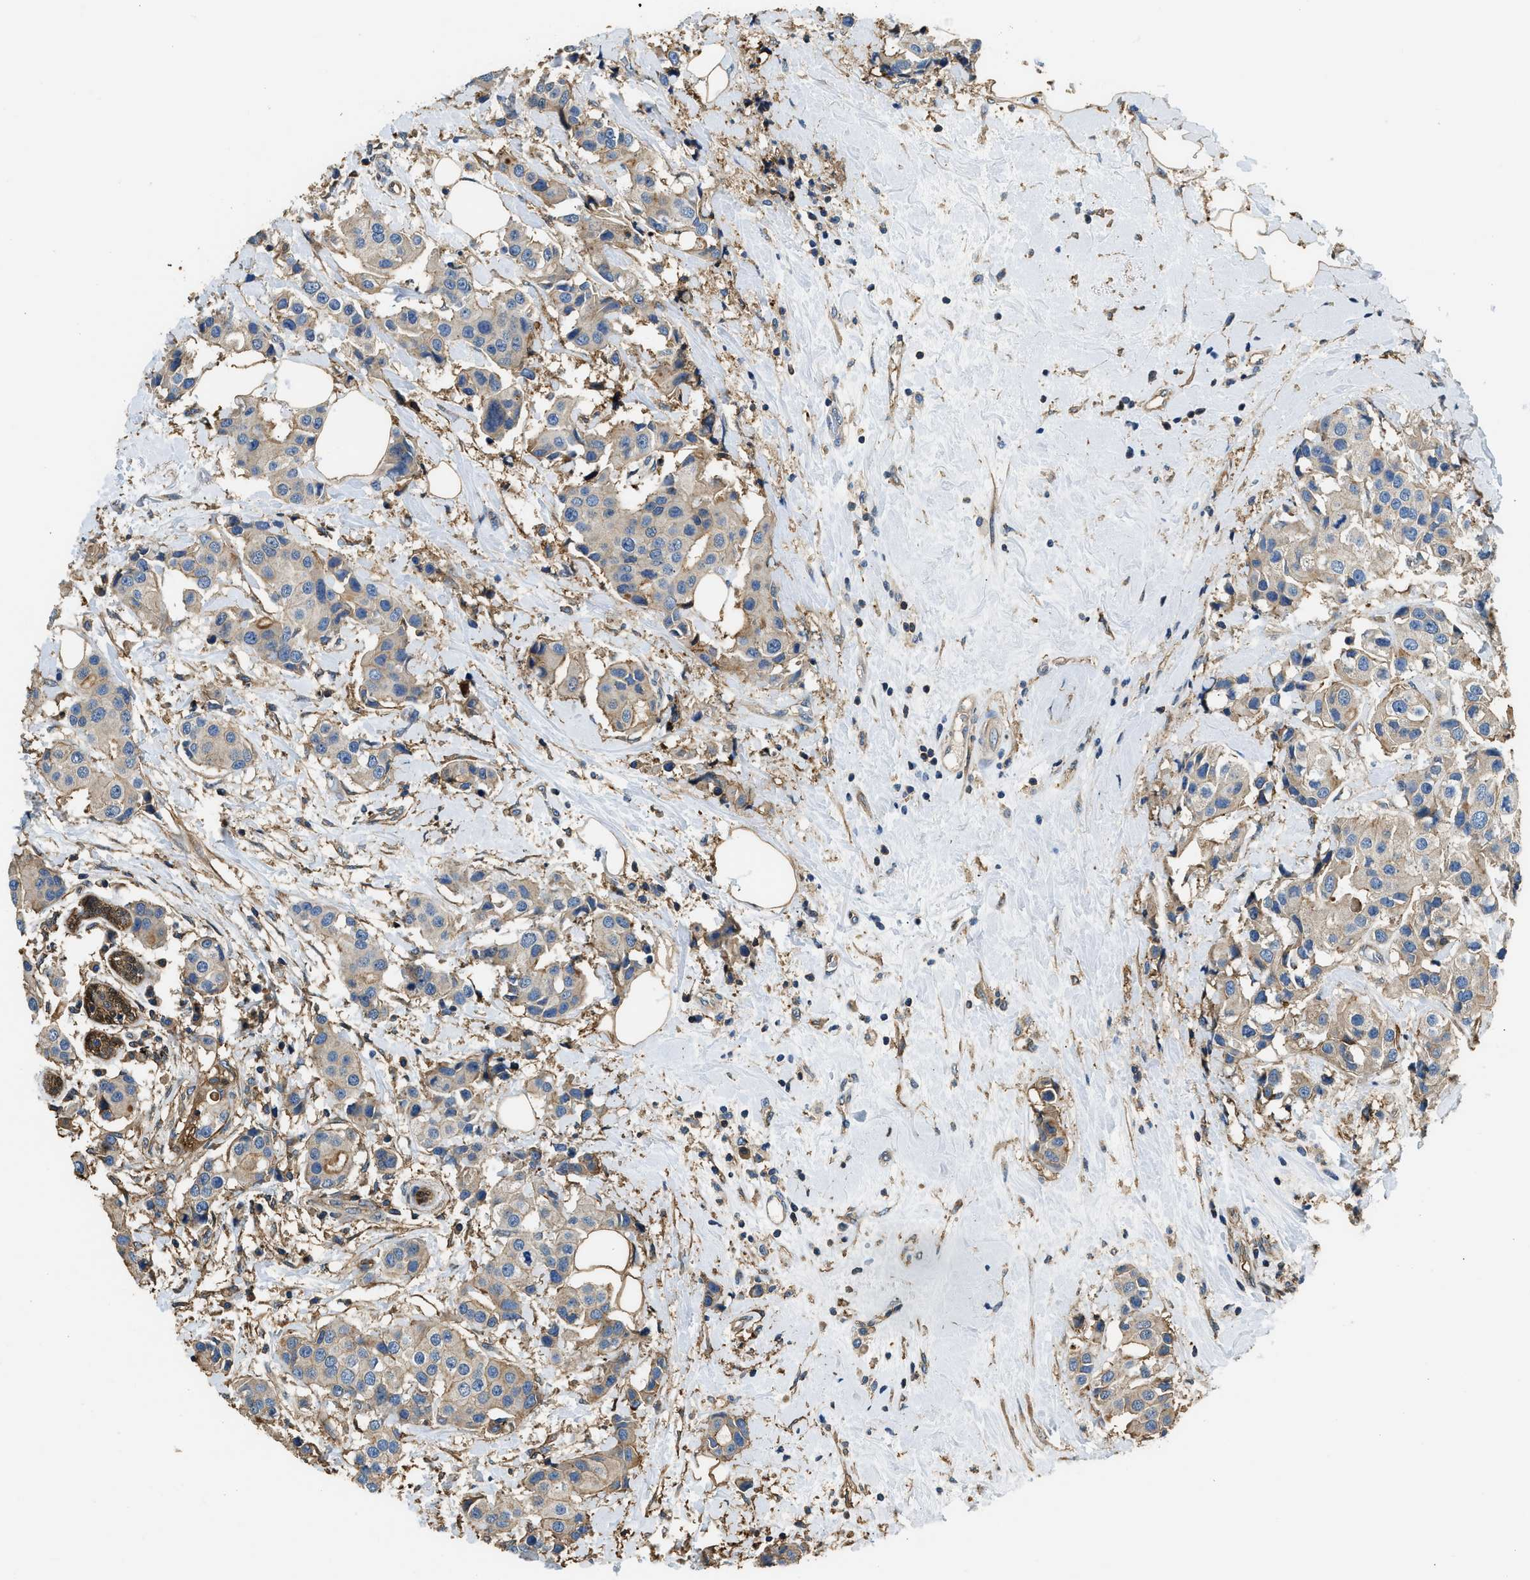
{"staining": {"intensity": "weak", "quantity": "<25%", "location": "cytoplasmic/membranous"}, "tissue": "breast cancer", "cell_type": "Tumor cells", "image_type": "cancer", "snomed": [{"axis": "morphology", "description": "Normal tissue, NOS"}, {"axis": "morphology", "description": "Duct carcinoma"}, {"axis": "topography", "description": "Breast"}], "caption": "Immunohistochemical staining of human breast cancer (invasive ductal carcinoma) demonstrates no significant staining in tumor cells.", "gene": "ANXA3", "patient": {"sex": "female", "age": 39}}